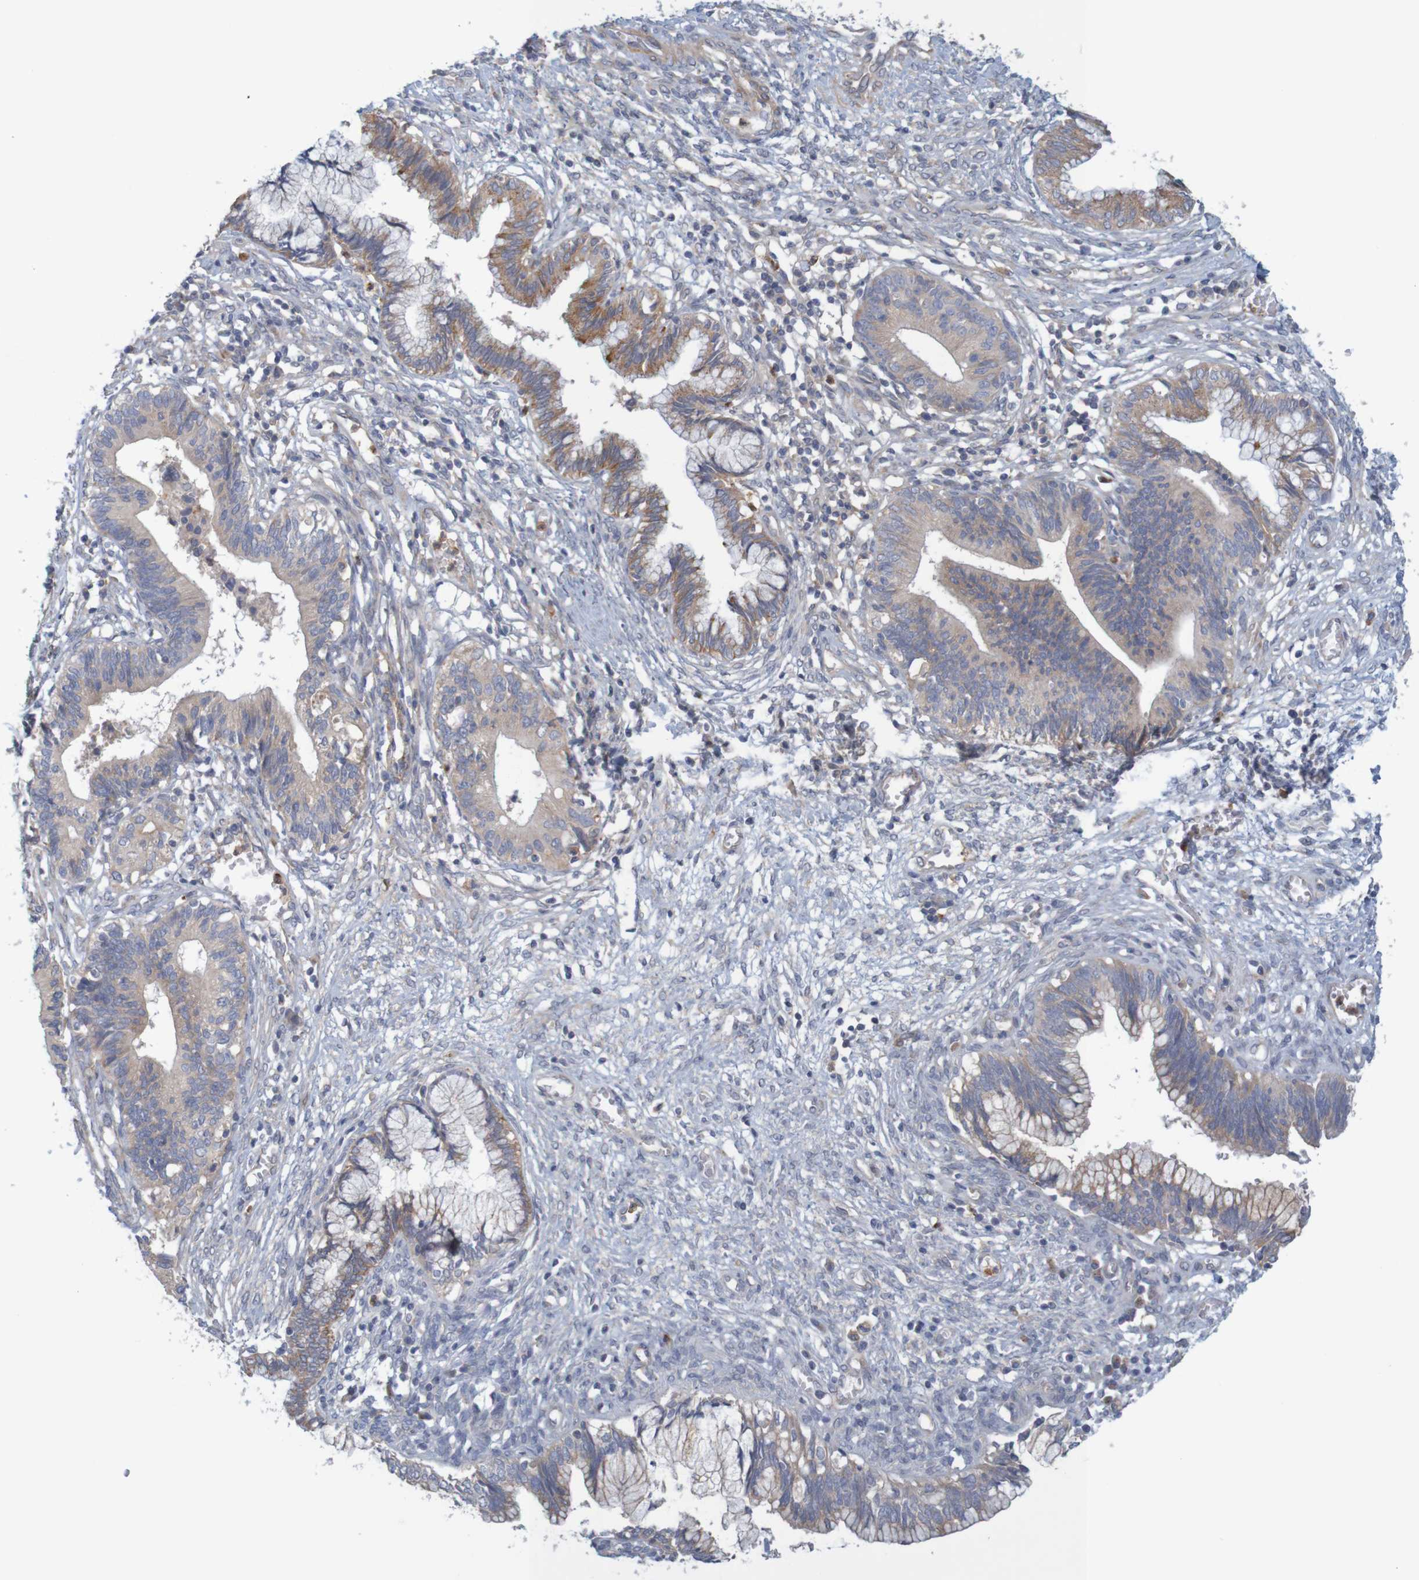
{"staining": {"intensity": "moderate", "quantity": ">75%", "location": "cytoplasmic/membranous"}, "tissue": "cervical cancer", "cell_type": "Tumor cells", "image_type": "cancer", "snomed": [{"axis": "morphology", "description": "Adenocarcinoma, NOS"}, {"axis": "topography", "description": "Cervix"}], "caption": "Protein expression analysis of human cervical adenocarcinoma reveals moderate cytoplasmic/membranous positivity in approximately >75% of tumor cells.", "gene": "KRT23", "patient": {"sex": "female", "age": 44}}